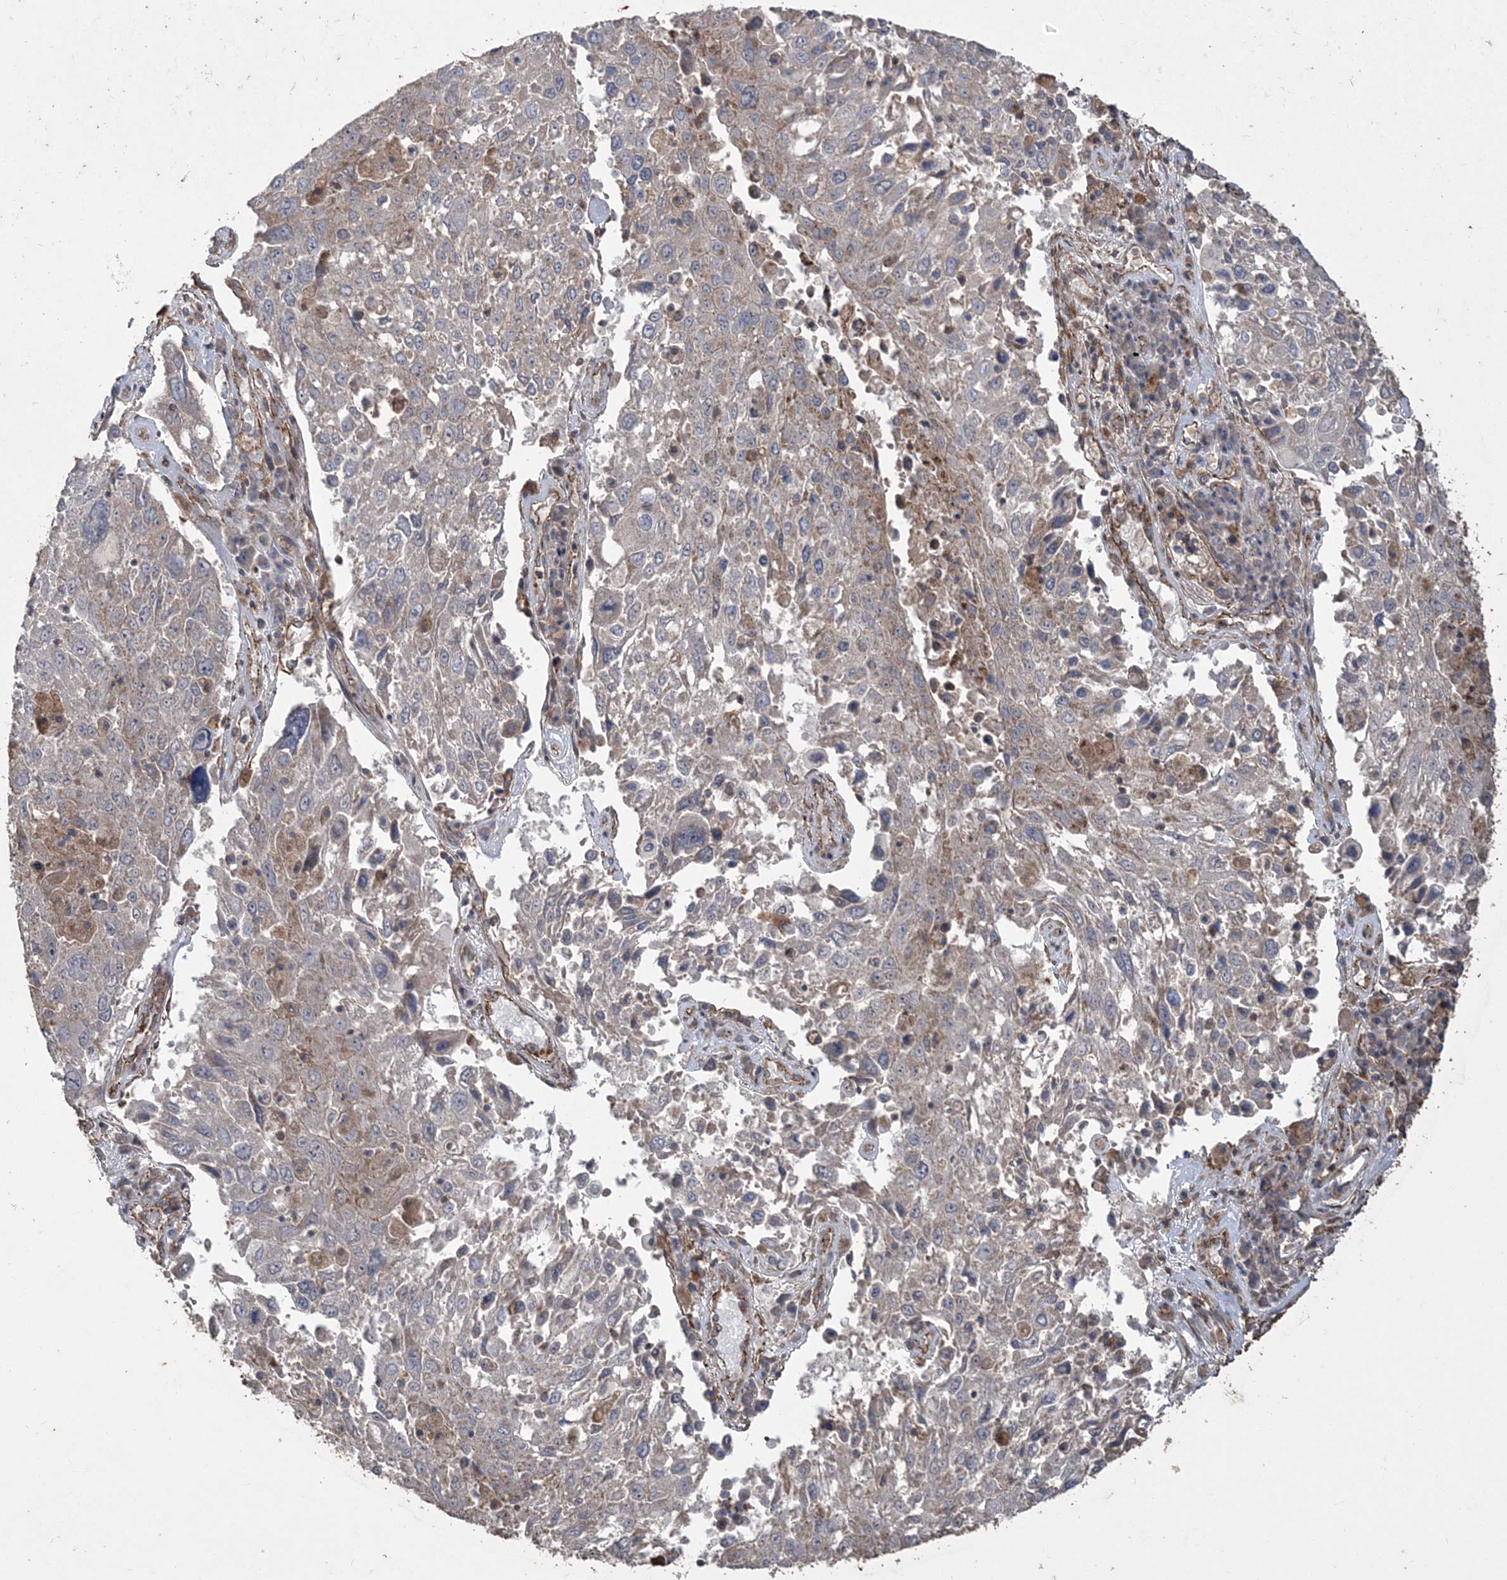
{"staining": {"intensity": "negative", "quantity": "none", "location": "none"}, "tissue": "lung cancer", "cell_type": "Tumor cells", "image_type": "cancer", "snomed": [{"axis": "morphology", "description": "Squamous cell carcinoma, NOS"}, {"axis": "topography", "description": "Lung"}], "caption": "A high-resolution micrograph shows immunohistochemistry (IHC) staining of lung cancer (squamous cell carcinoma), which exhibits no significant staining in tumor cells.", "gene": "TTC7A", "patient": {"sex": "male", "age": 65}}